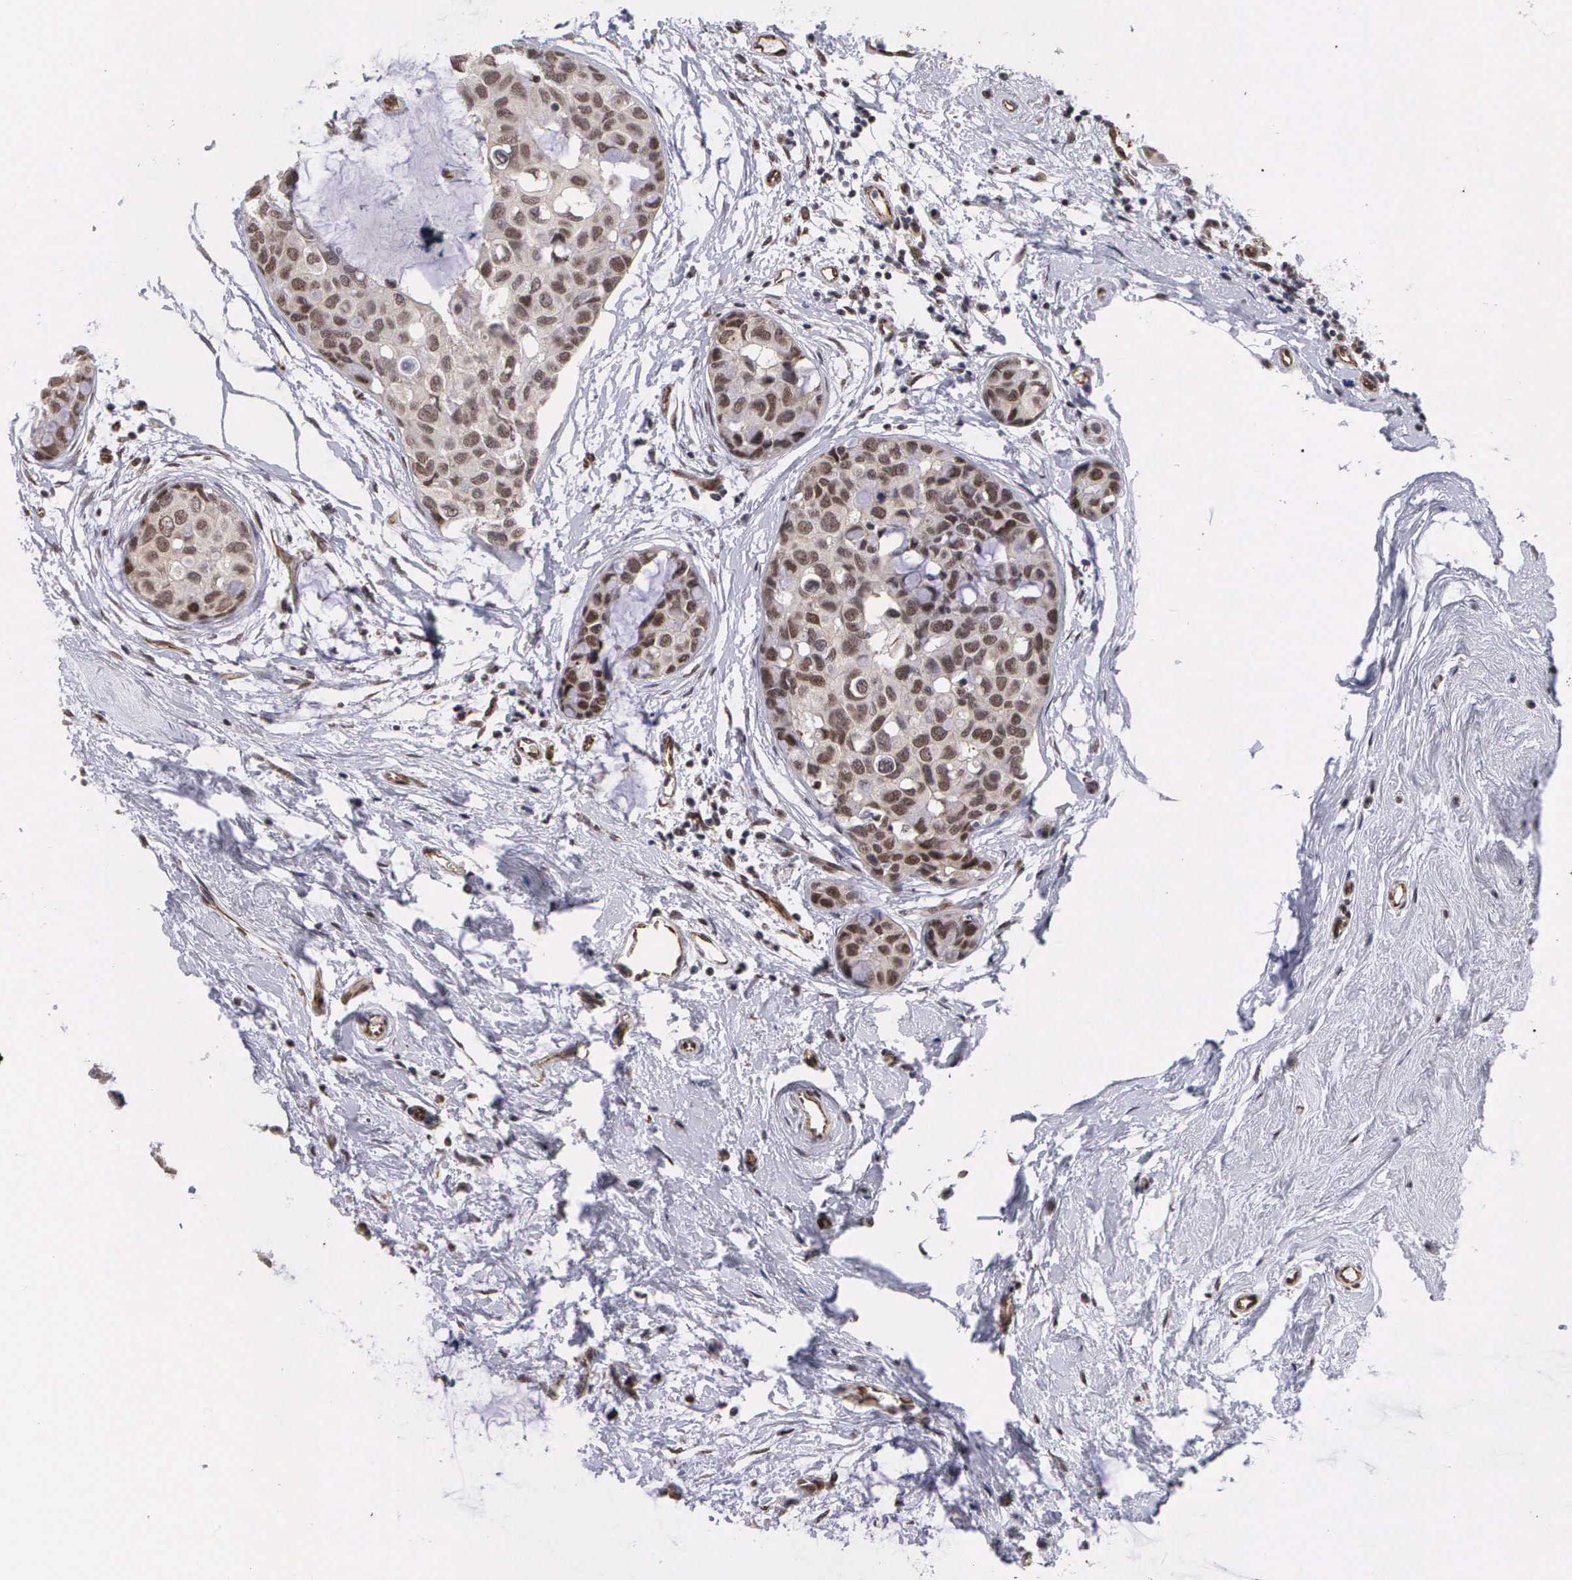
{"staining": {"intensity": "moderate", "quantity": ">75%", "location": "nuclear"}, "tissue": "breast cancer", "cell_type": "Tumor cells", "image_type": "cancer", "snomed": [{"axis": "morphology", "description": "Duct carcinoma"}, {"axis": "topography", "description": "Breast"}], "caption": "Infiltrating ductal carcinoma (breast) stained with a brown dye demonstrates moderate nuclear positive staining in about >75% of tumor cells.", "gene": "MORC2", "patient": {"sex": "female", "age": 69}}